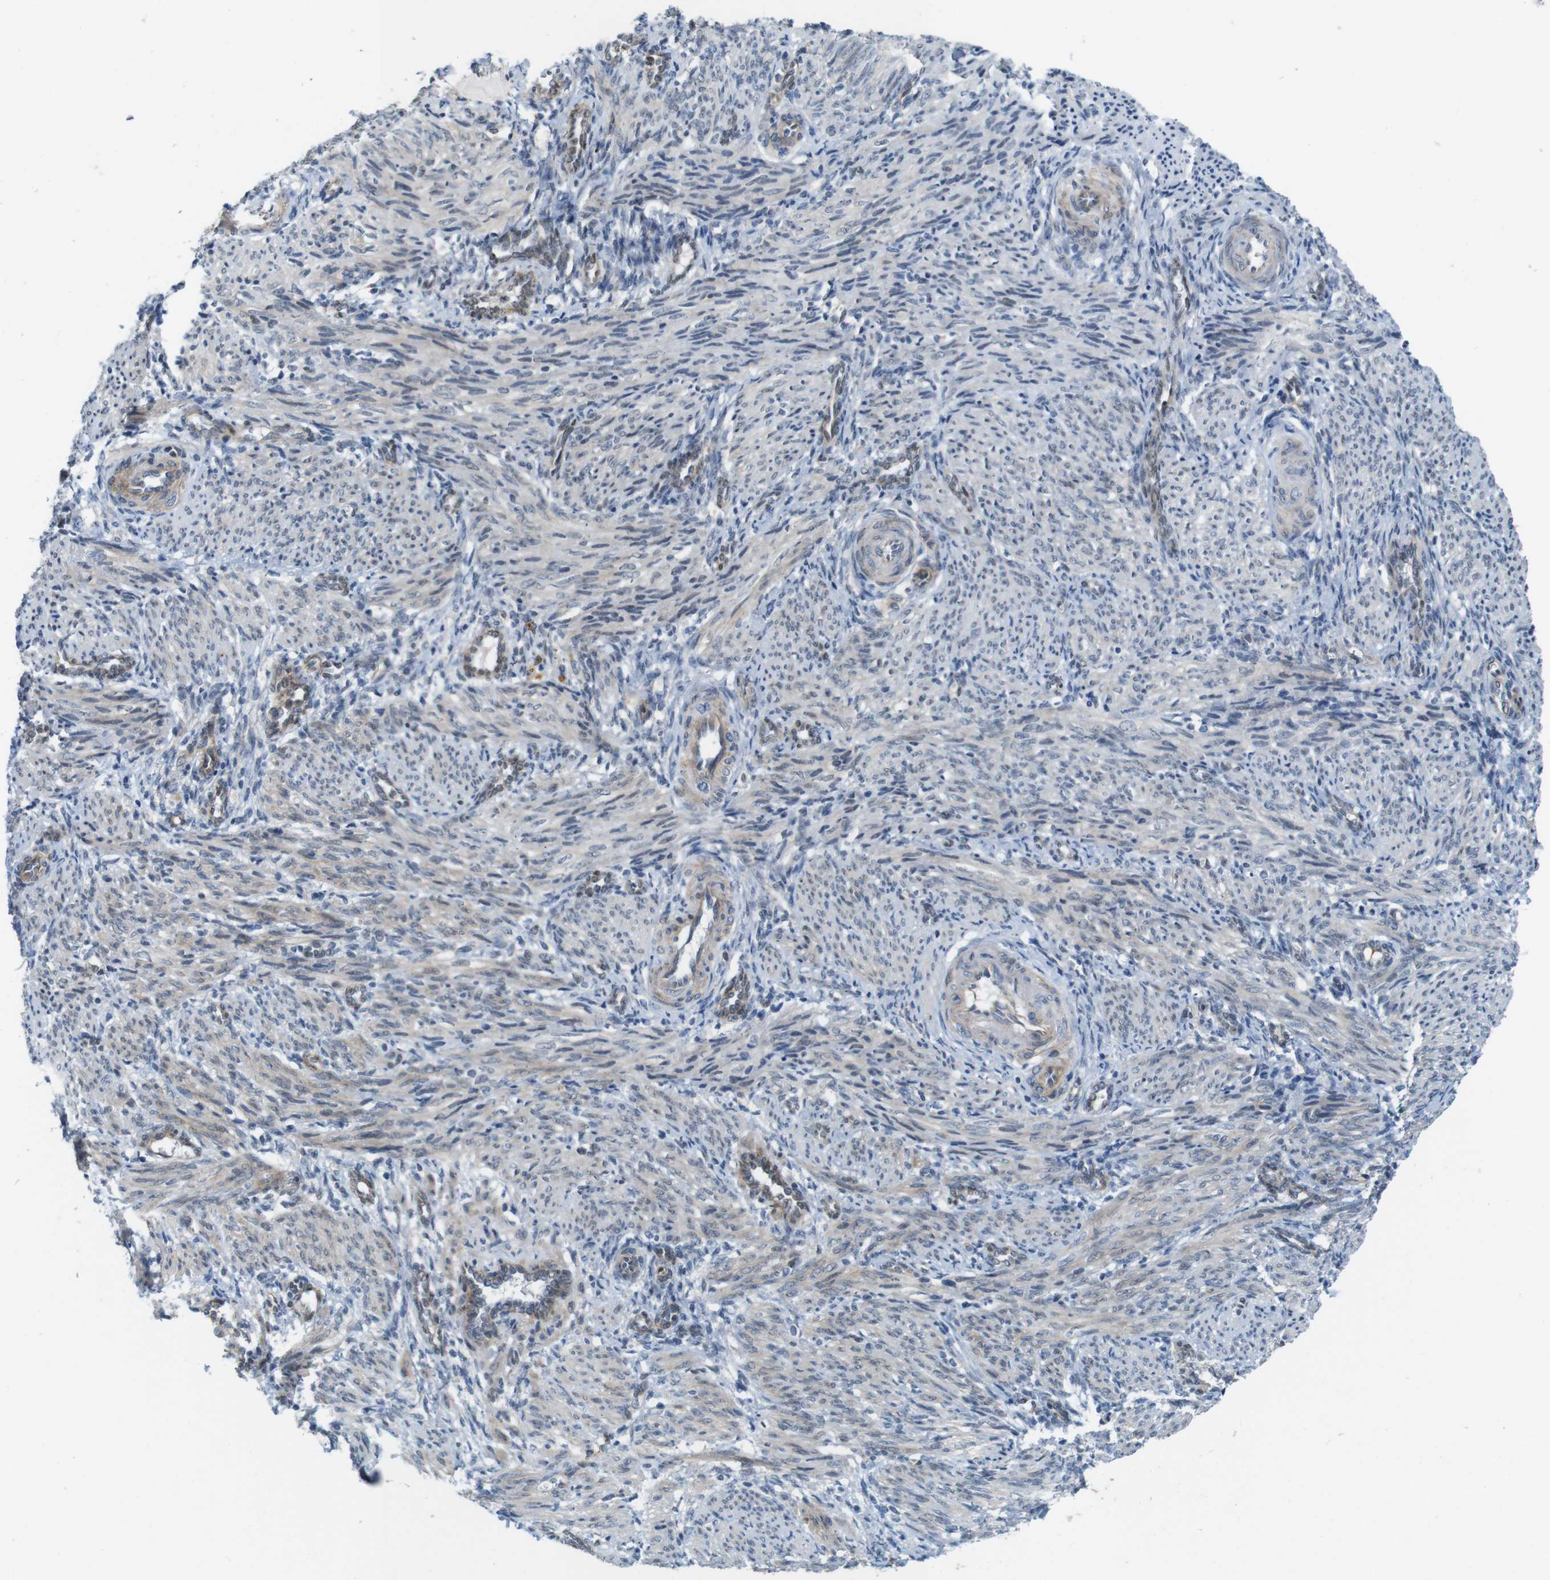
{"staining": {"intensity": "moderate", "quantity": ">75%", "location": "cytoplasmic/membranous,nuclear"}, "tissue": "smooth muscle", "cell_type": "Smooth muscle cells", "image_type": "normal", "snomed": [{"axis": "morphology", "description": "Normal tissue, NOS"}, {"axis": "topography", "description": "Endometrium"}], "caption": "DAB (3,3'-diaminobenzidine) immunohistochemical staining of unremarkable human smooth muscle displays moderate cytoplasmic/membranous,nuclear protein staining in approximately >75% of smooth muscle cells. Nuclei are stained in blue.", "gene": "SKI", "patient": {"sex": "female", "age": 33}}